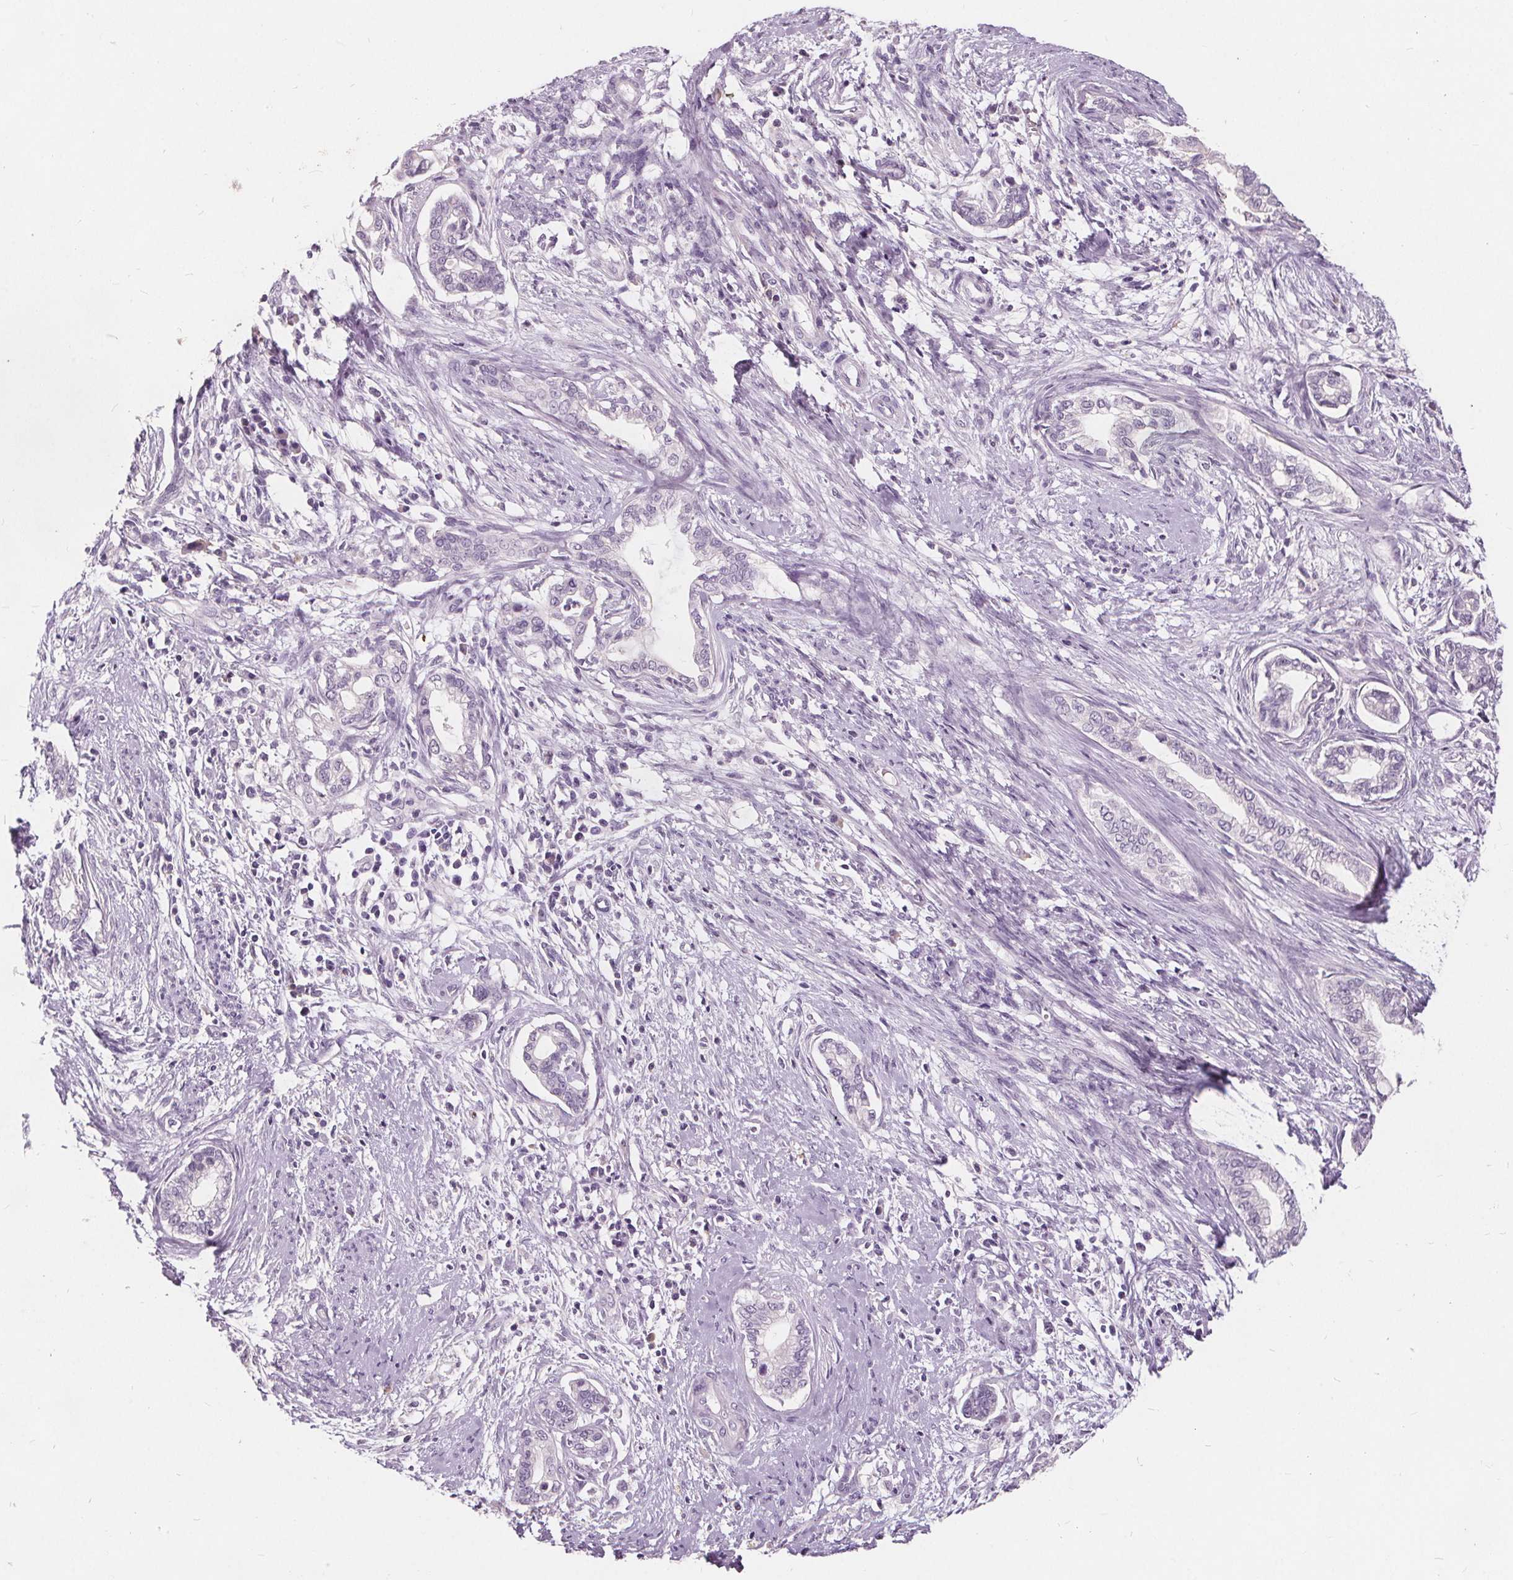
{"staining": {"intensity": "negative", "quantity": "none", "location": "none"}, "tissue": "cervical cancer", "cell_type": "Tumor cells", "image_type": "cancer", "snomed": [{"axis": "morphology", "description": "Adenocarcinoma, NOS"}, {"axis": "topography", "description": "Cervix"}], "caption": "A high-resolution micrograph shows immunohistochemistry staining of cervical cancer (adenocarcinoma), which displays no significant expression in tumor cells.", "gene": "PLA2G2E", "patient": {"sex": "female", "age": 62}}